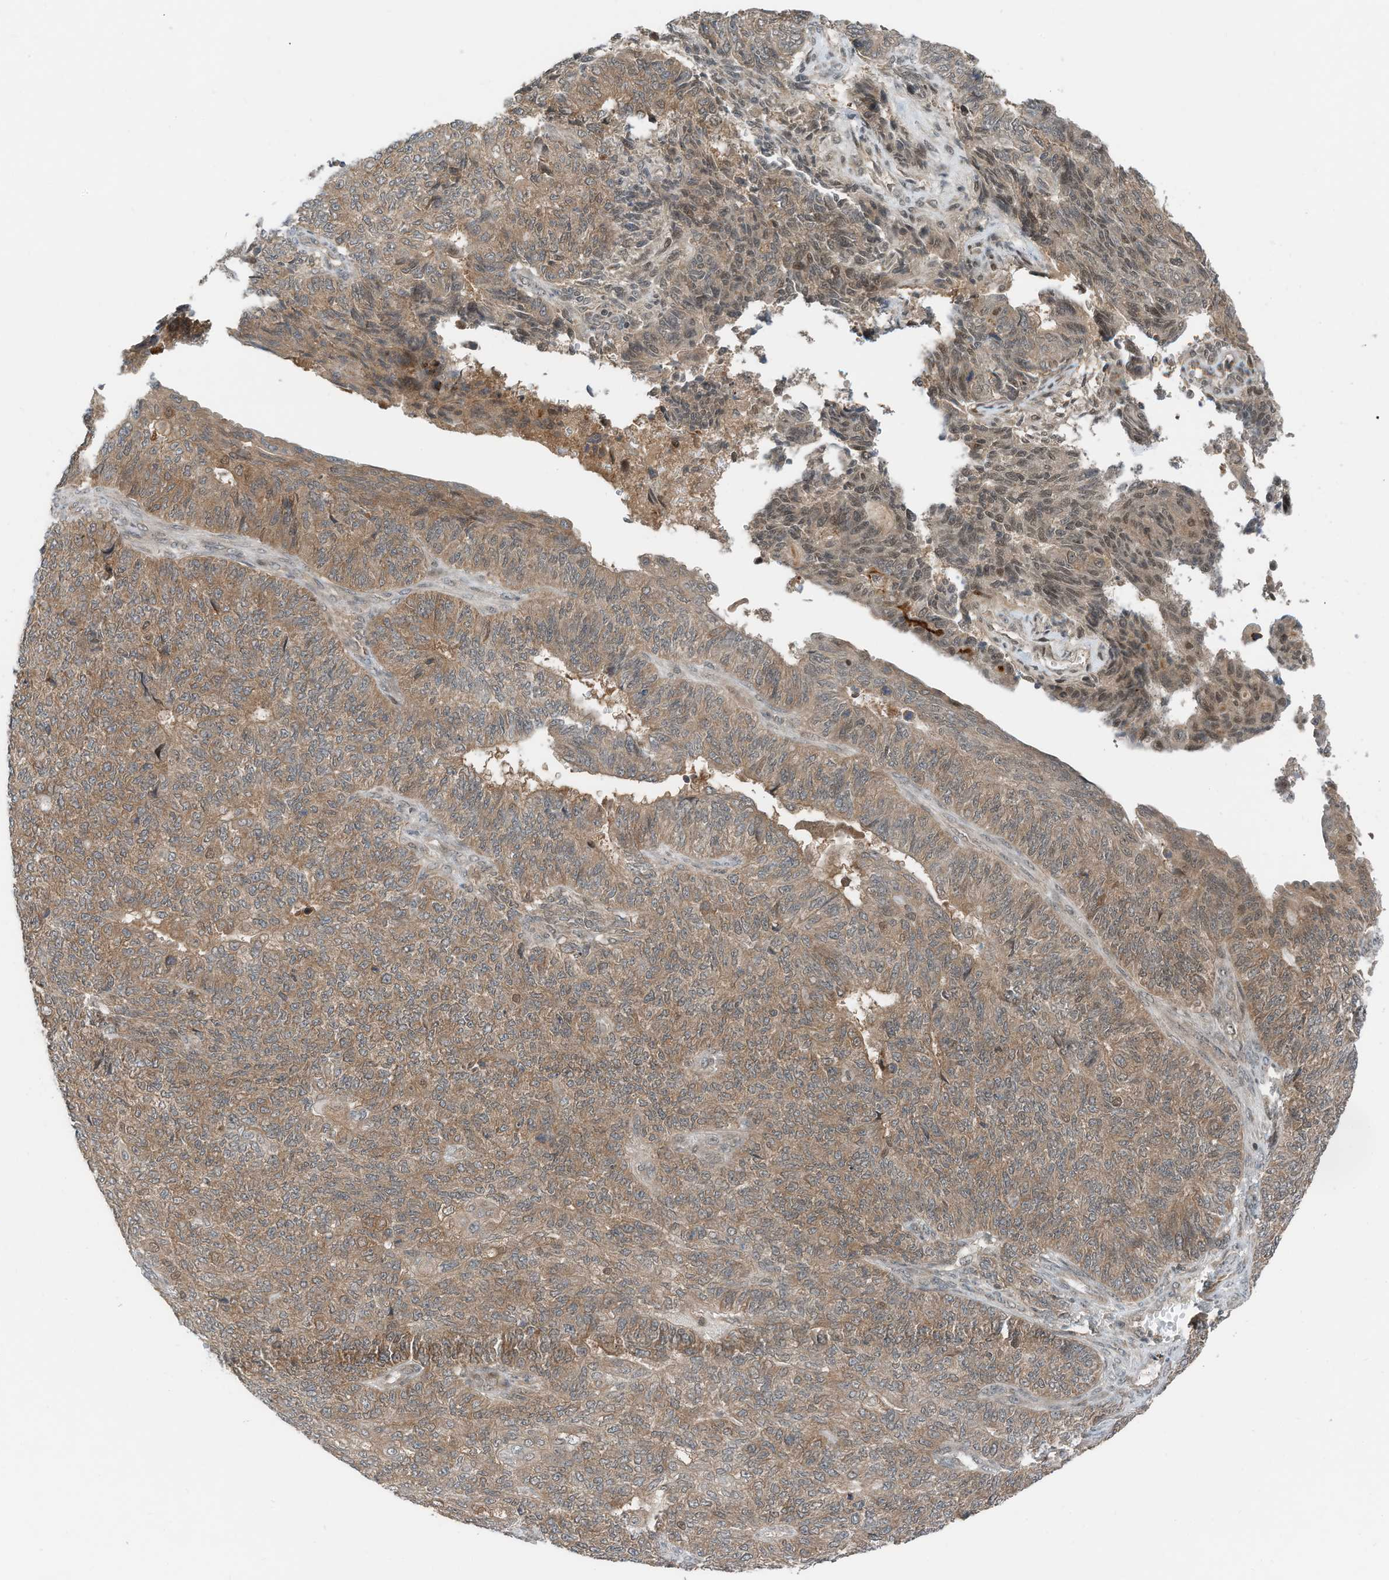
{"staining": {"intensity": "moderate", "quantity": ">75%", "location": "cytoplasmic/membranous"}, "tissue": "endometrial cancer", "cell_type": "Tumor cells", "image_type": "cancer", "snomed": [{"axis": "morphology", "description": "Adenocarcinoma, NOS"}, {"axis": "topography", "description": "Endometrium"}], "caption": "High-power microscopy captured an immunohistochemistry (IHC) micrograph of endometrial cancer (adenocarcinoma), revealing moderate cytoplasmic/membranous staining in about >75% of tumor cells.", "gene": "RMND1", "patient": {"sex": "female", "age": 32}}